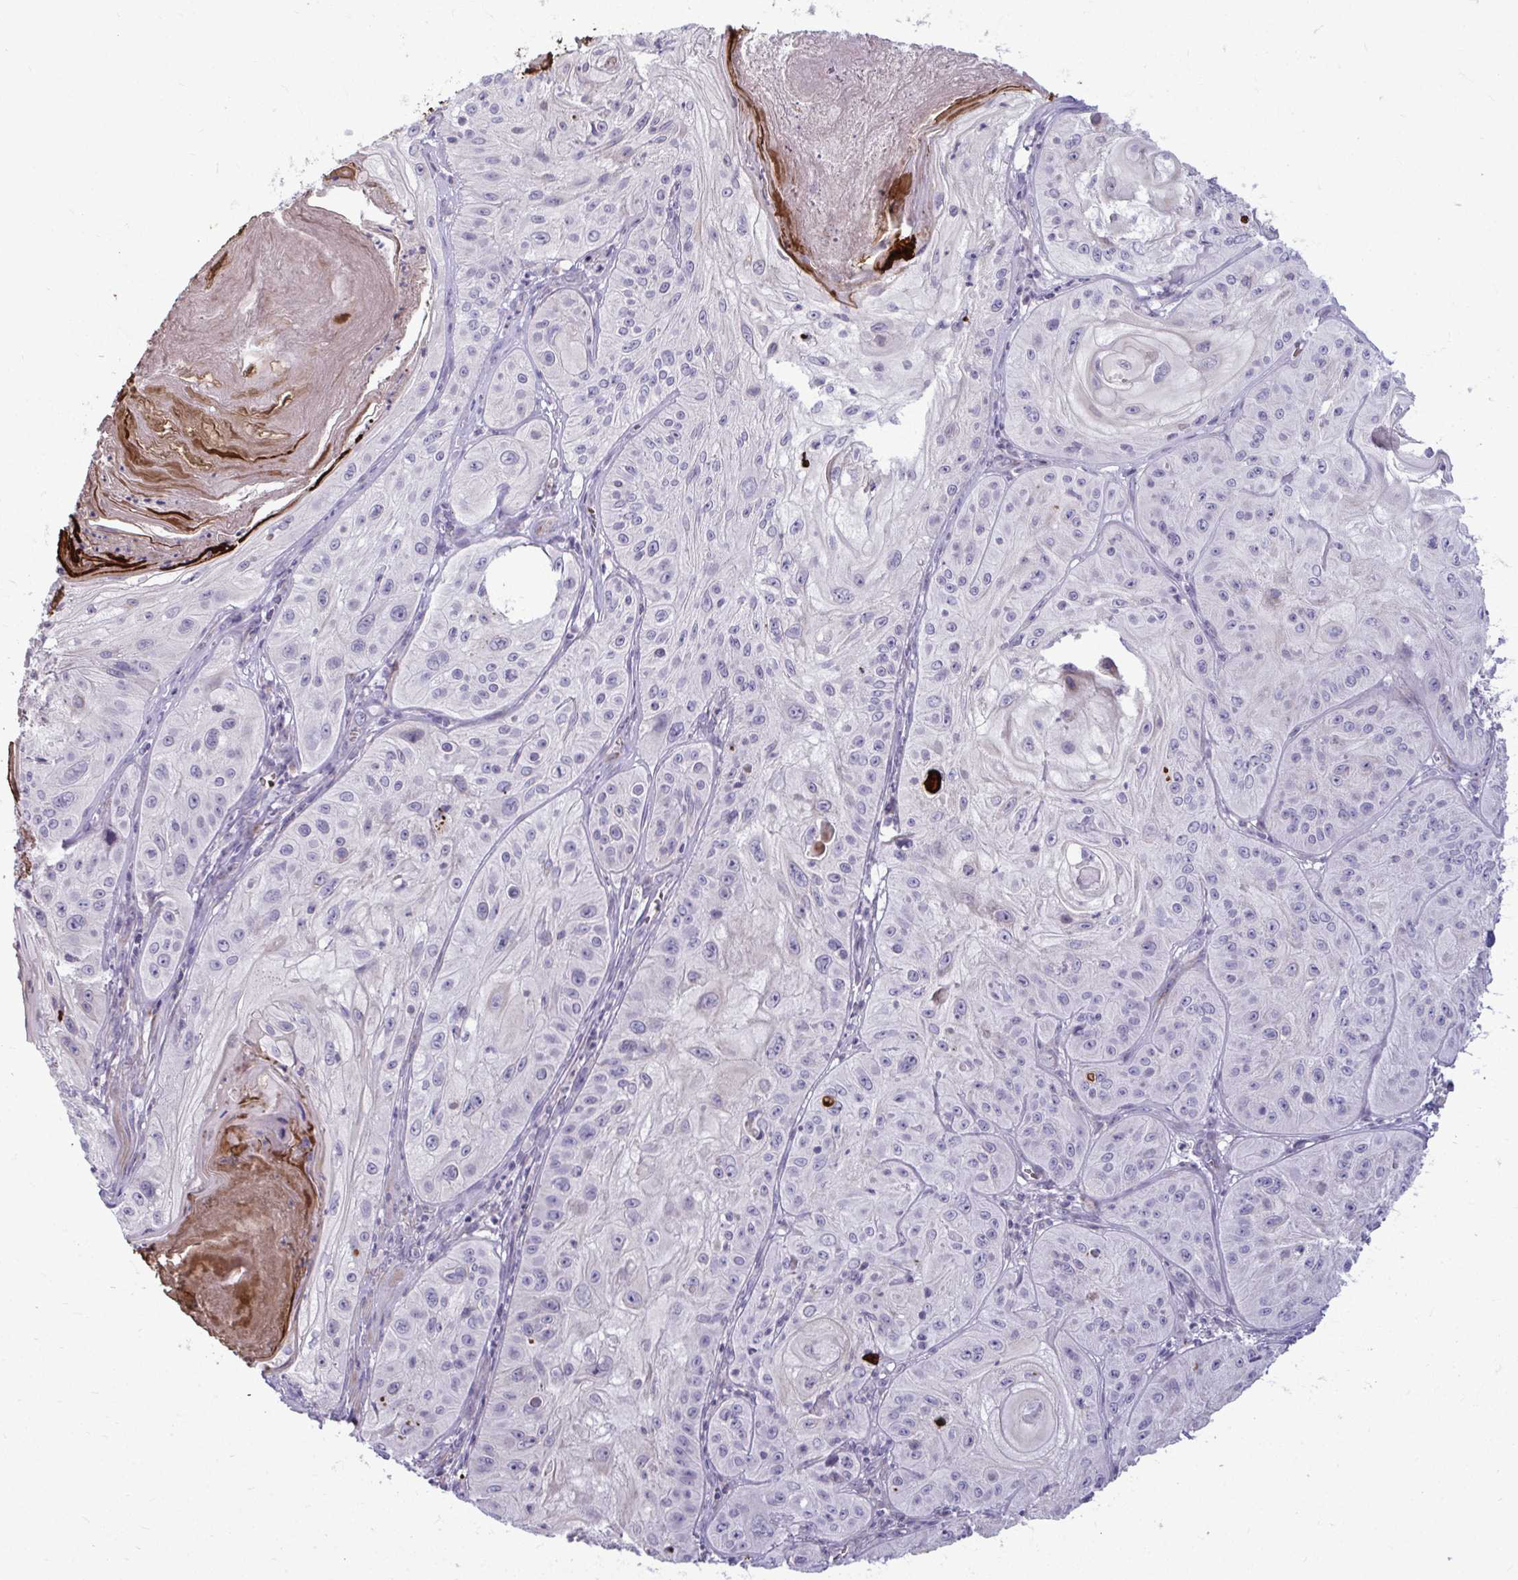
{"staining": {"intensity": "negative", "quantity": "none", "location": "none"}, "tissue": "skin cancer", "cell_type": "Tumor cells", "image_type": "cancer", "snomed": [{"axis": "morphology", "description": "Squamous cell carcinoma, NOS"}, {"axis": "topography", "description": "Skin"}], "caption": "Squamous cell carcinoma (skin) was stained to show a protein in brown. There is no significant positivity in tumor cells.", "gene": "SLC14A1", "patient": {"sex": "male", "age": 85}}